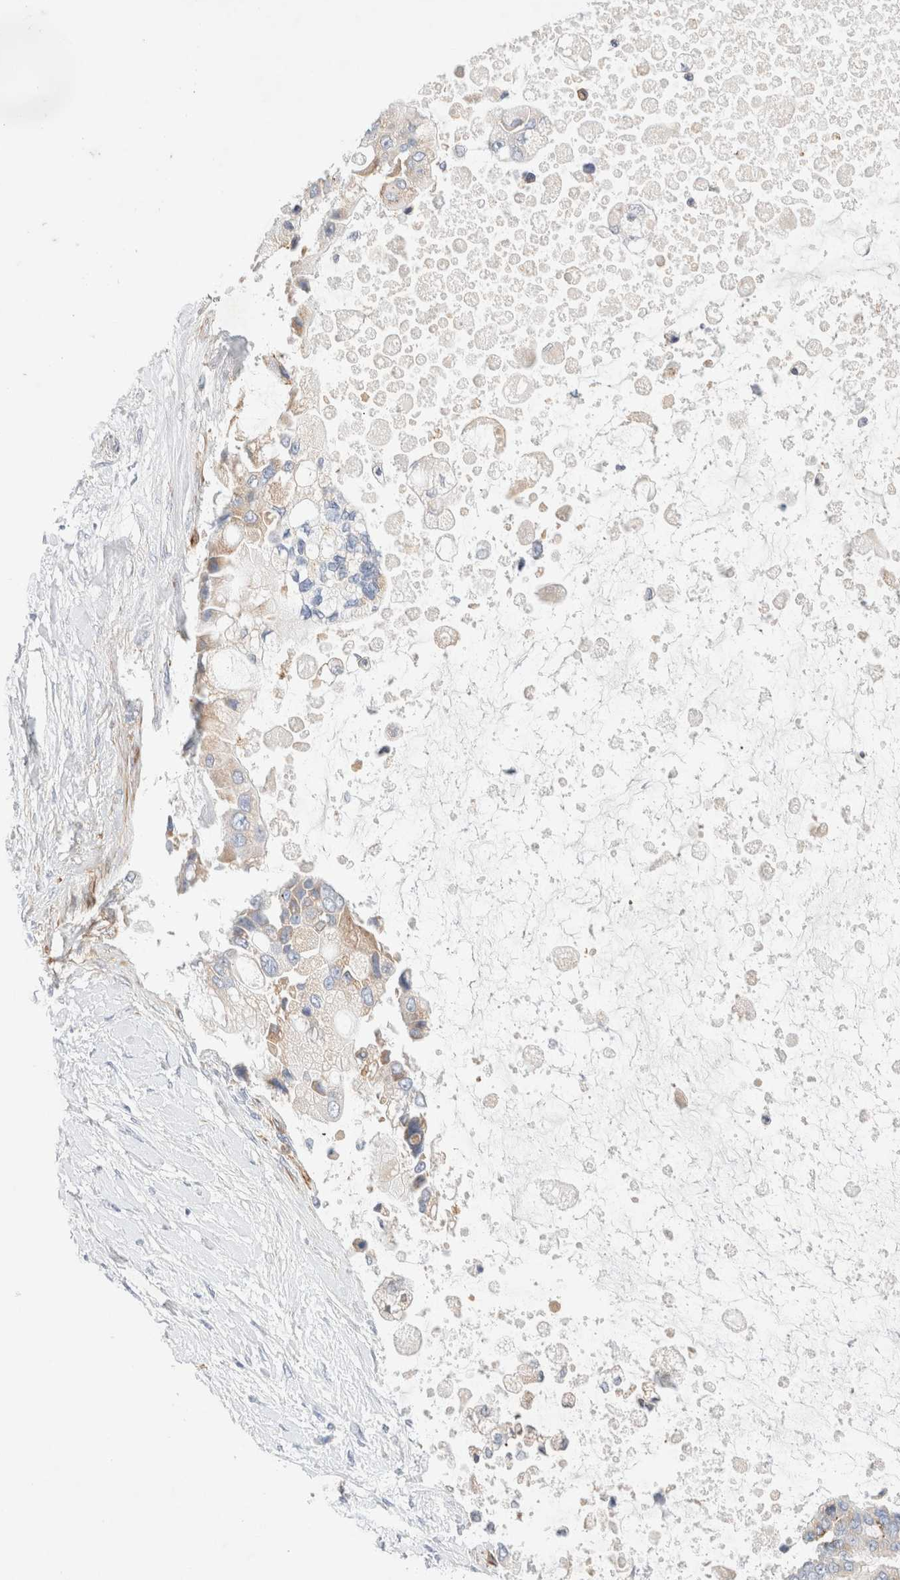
{"staining": {"intensity": "weak", "quantity": "<25%", "location": "cytoplasmic/membranous"}, "tissue": "liver cancer", "cell_type": "Tumor cells", "image_type": "cancer", "snomed": [{"axis": "morphology", "description": "Cholangiocarcinoma"}, {"axis": "topography", "description": "Liver"}], "caption": "Immunohistochemistry (IHC) micrograph of human liver cancer (cholangiocarcinoma) stained for a protein (brown), which exhibits no staining in tumor cells. Brightfield microscopy of IHC stained with DAB (brown) and hematoxylin (blue), captured at high magnification.", "gene": "SLC25A48", "patient": {"sex": "male", "age": 50}}